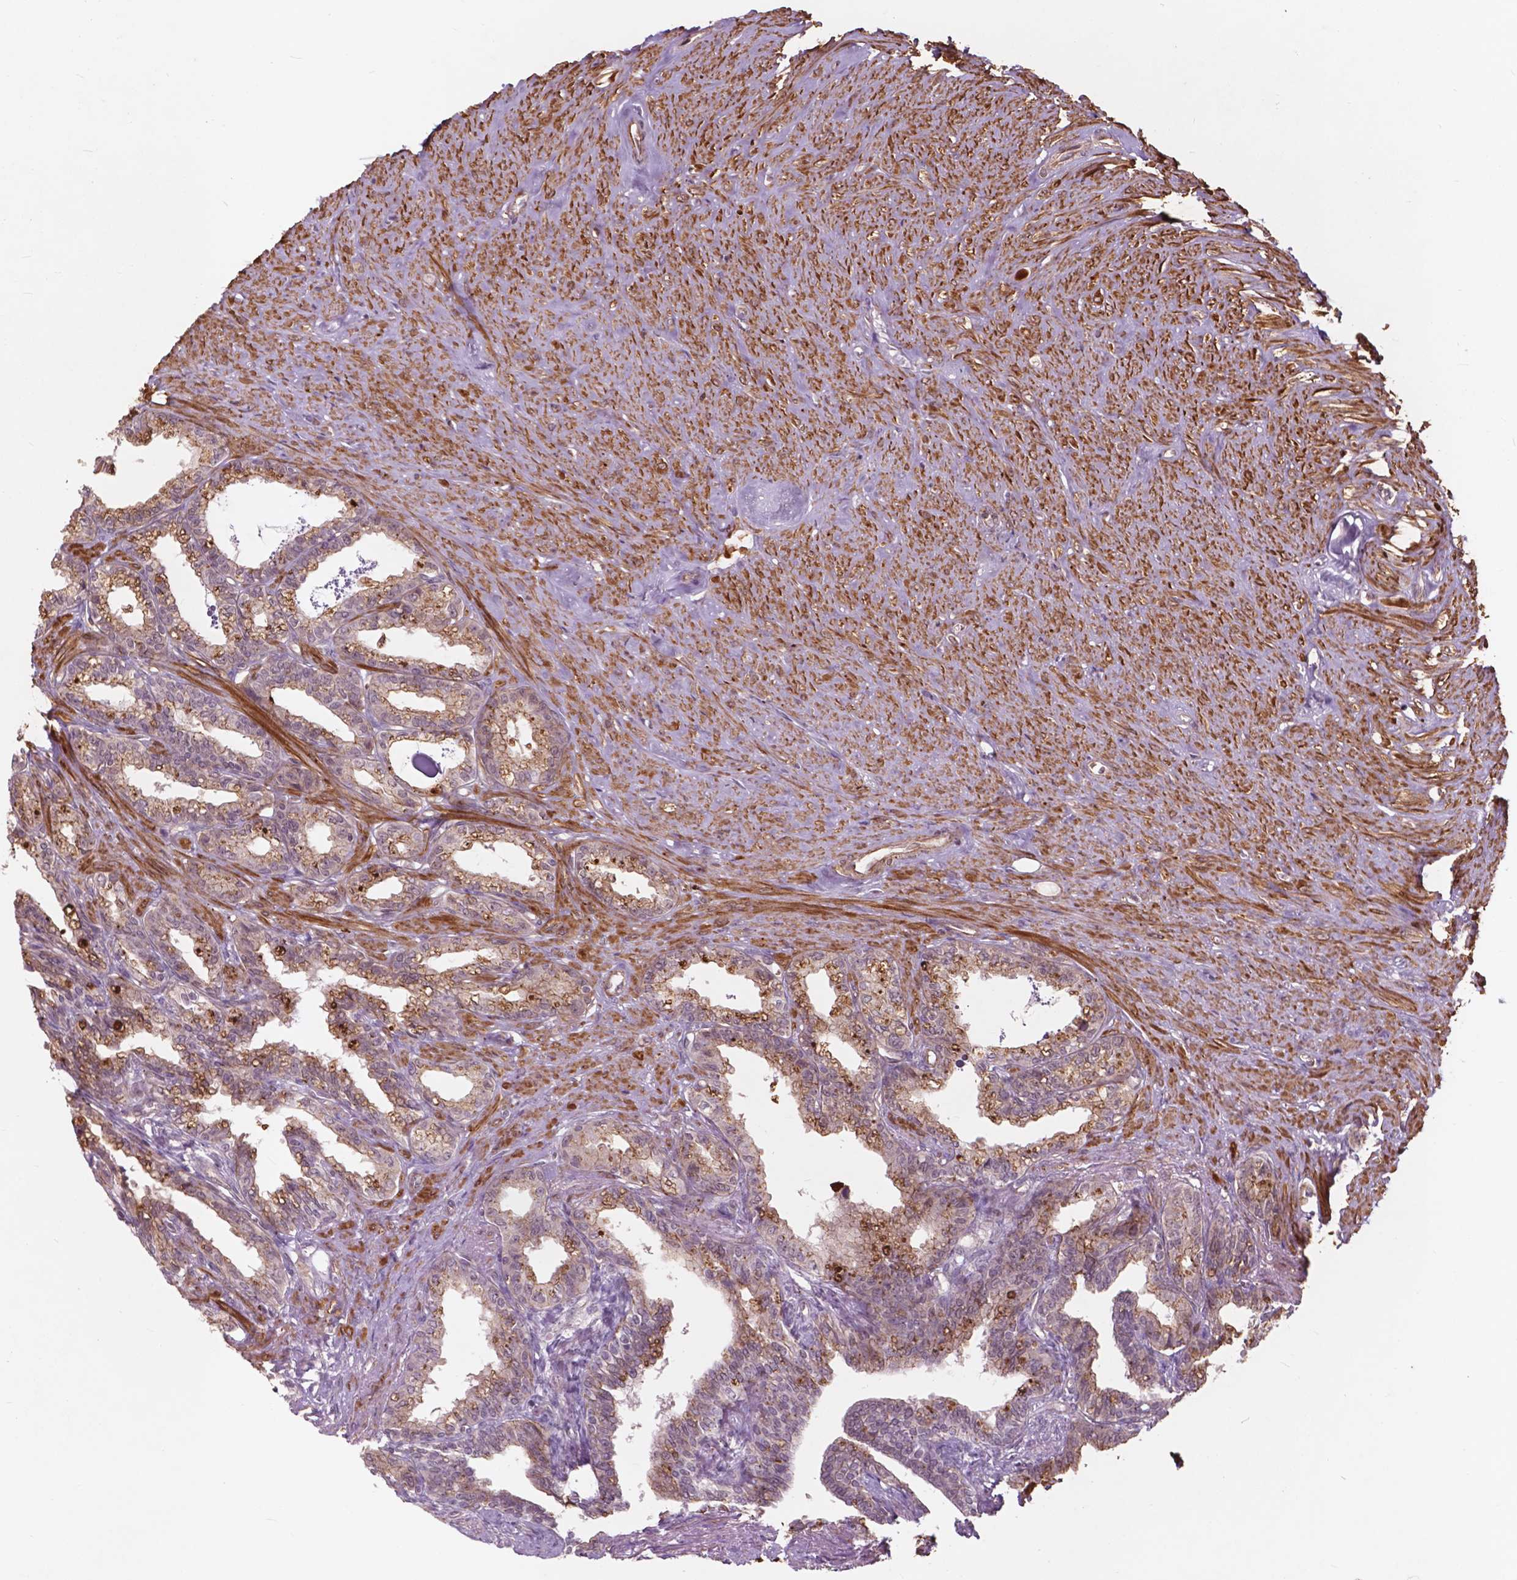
{"staining": {"intensity": "weak", "quantity": "25%-75%", "location": "cytoplasmic/membranous"}, "tissue": "seminal vesicle", "cell_type": "Glandular cells", "image_type": "normal", "snomed": [{"axis": "morphology", "description": "Normal tissue, NOS"}, {"axis": "morphology", "description": "Urothelial carcinoma, NOS"}, {"axis": "topography", "description": "Urinary bladder"}, {"axis": "topography", "description": "Seminal veicle"}], "caption": "Seminal vesicle stained with IHC demonstrates weak cytoplasmic/membranous staining in about 25%-75% of glandular cells.", "gene": "RFPL4B", "patient": {"sex": "male", "age": 76}}